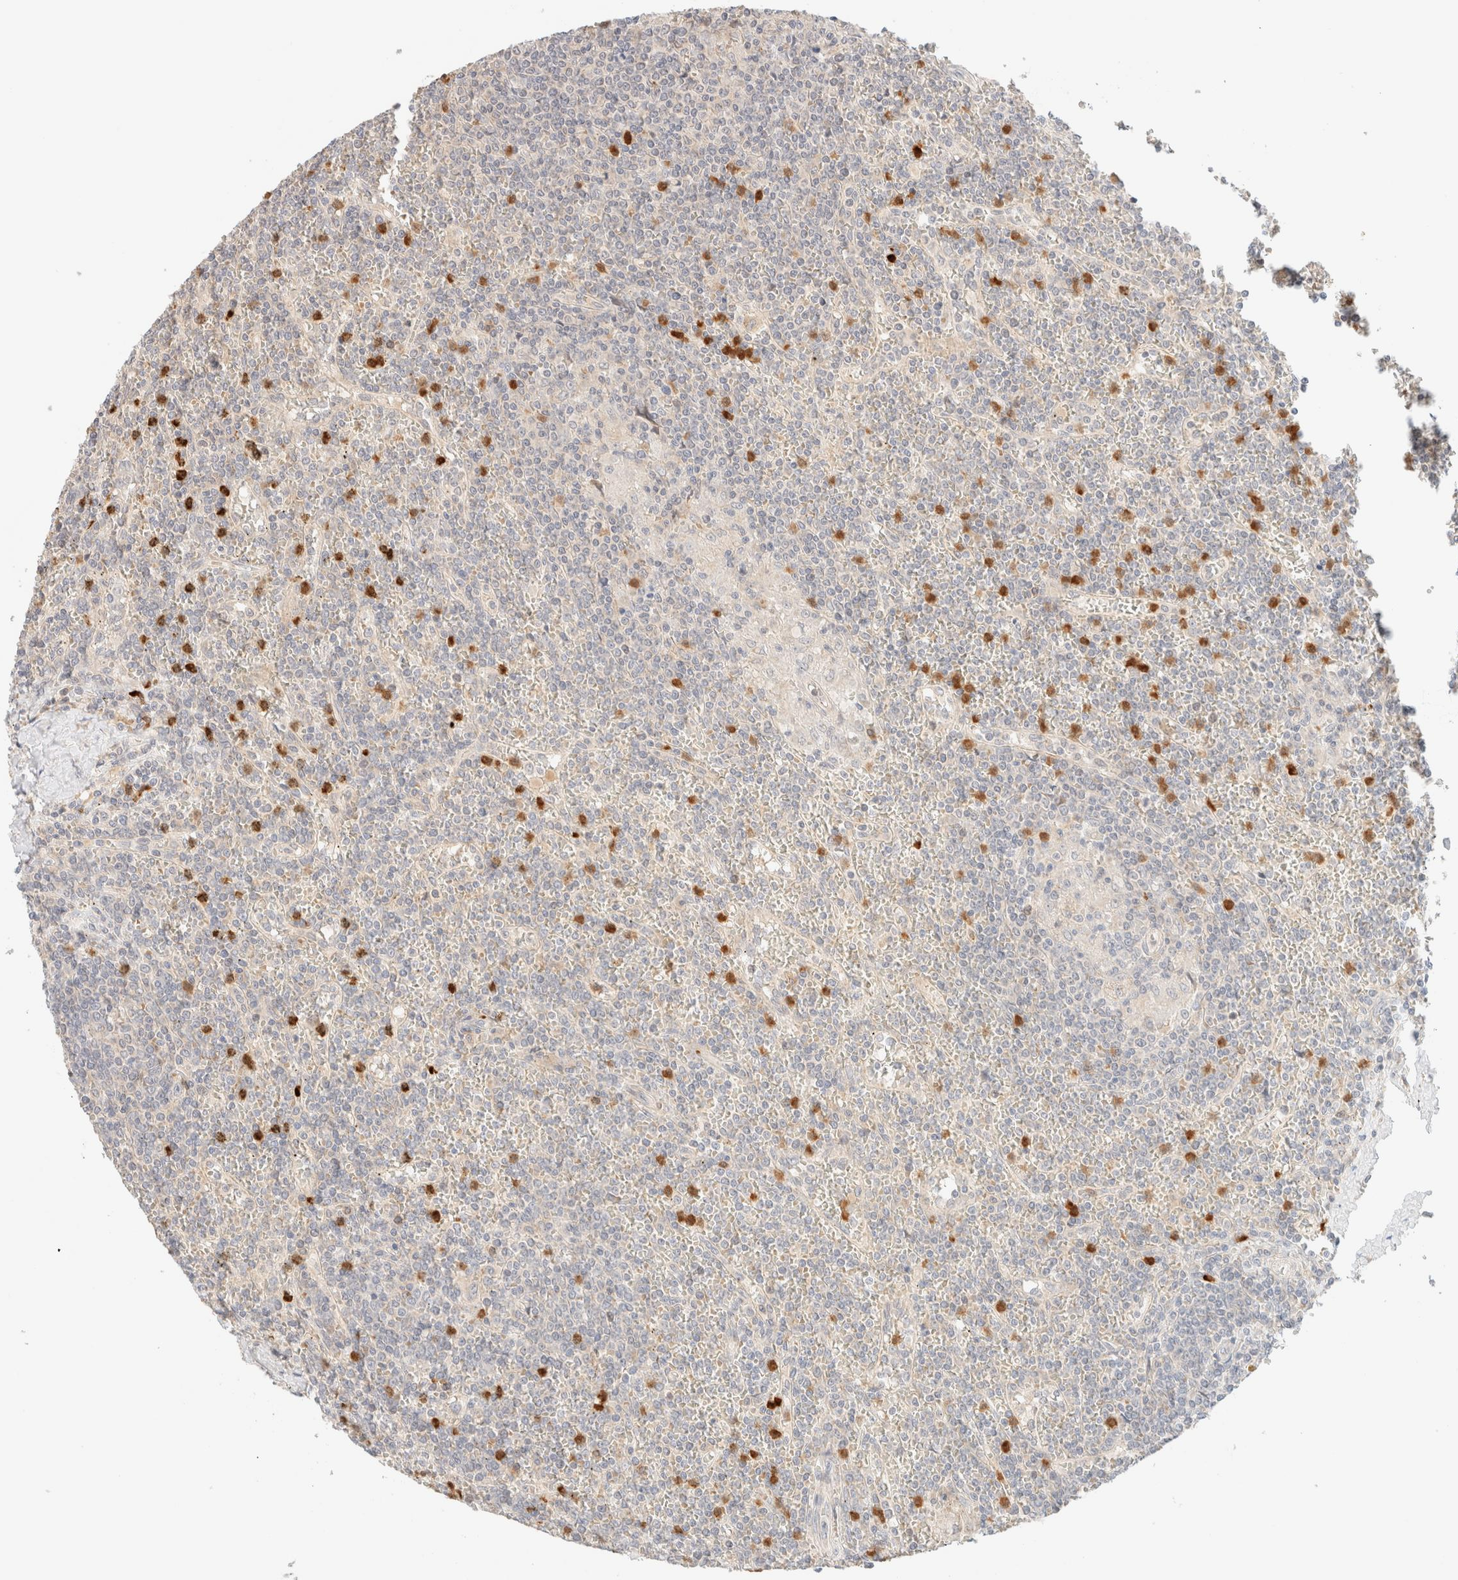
{"staining": {"intensity": "negative", "quantity": "none", "location": "none"}, "tissue": "lymphoma", "cell_type": "Tumor cells", "image_type": "cancer", "snomed": [{"axis": "morphology", "description": "Malignant lymphoma, non-Hodgkin's type, Low grade"}, {"axis": "topography", "description": "Spleen"}], "caption": "Tumor cells show no significant protein positivity in malignant lymphoma, non-Hodgkin's type (low-grade).", "gene": "SGSM2", "patient": {"sex": "female", "age": 19}}